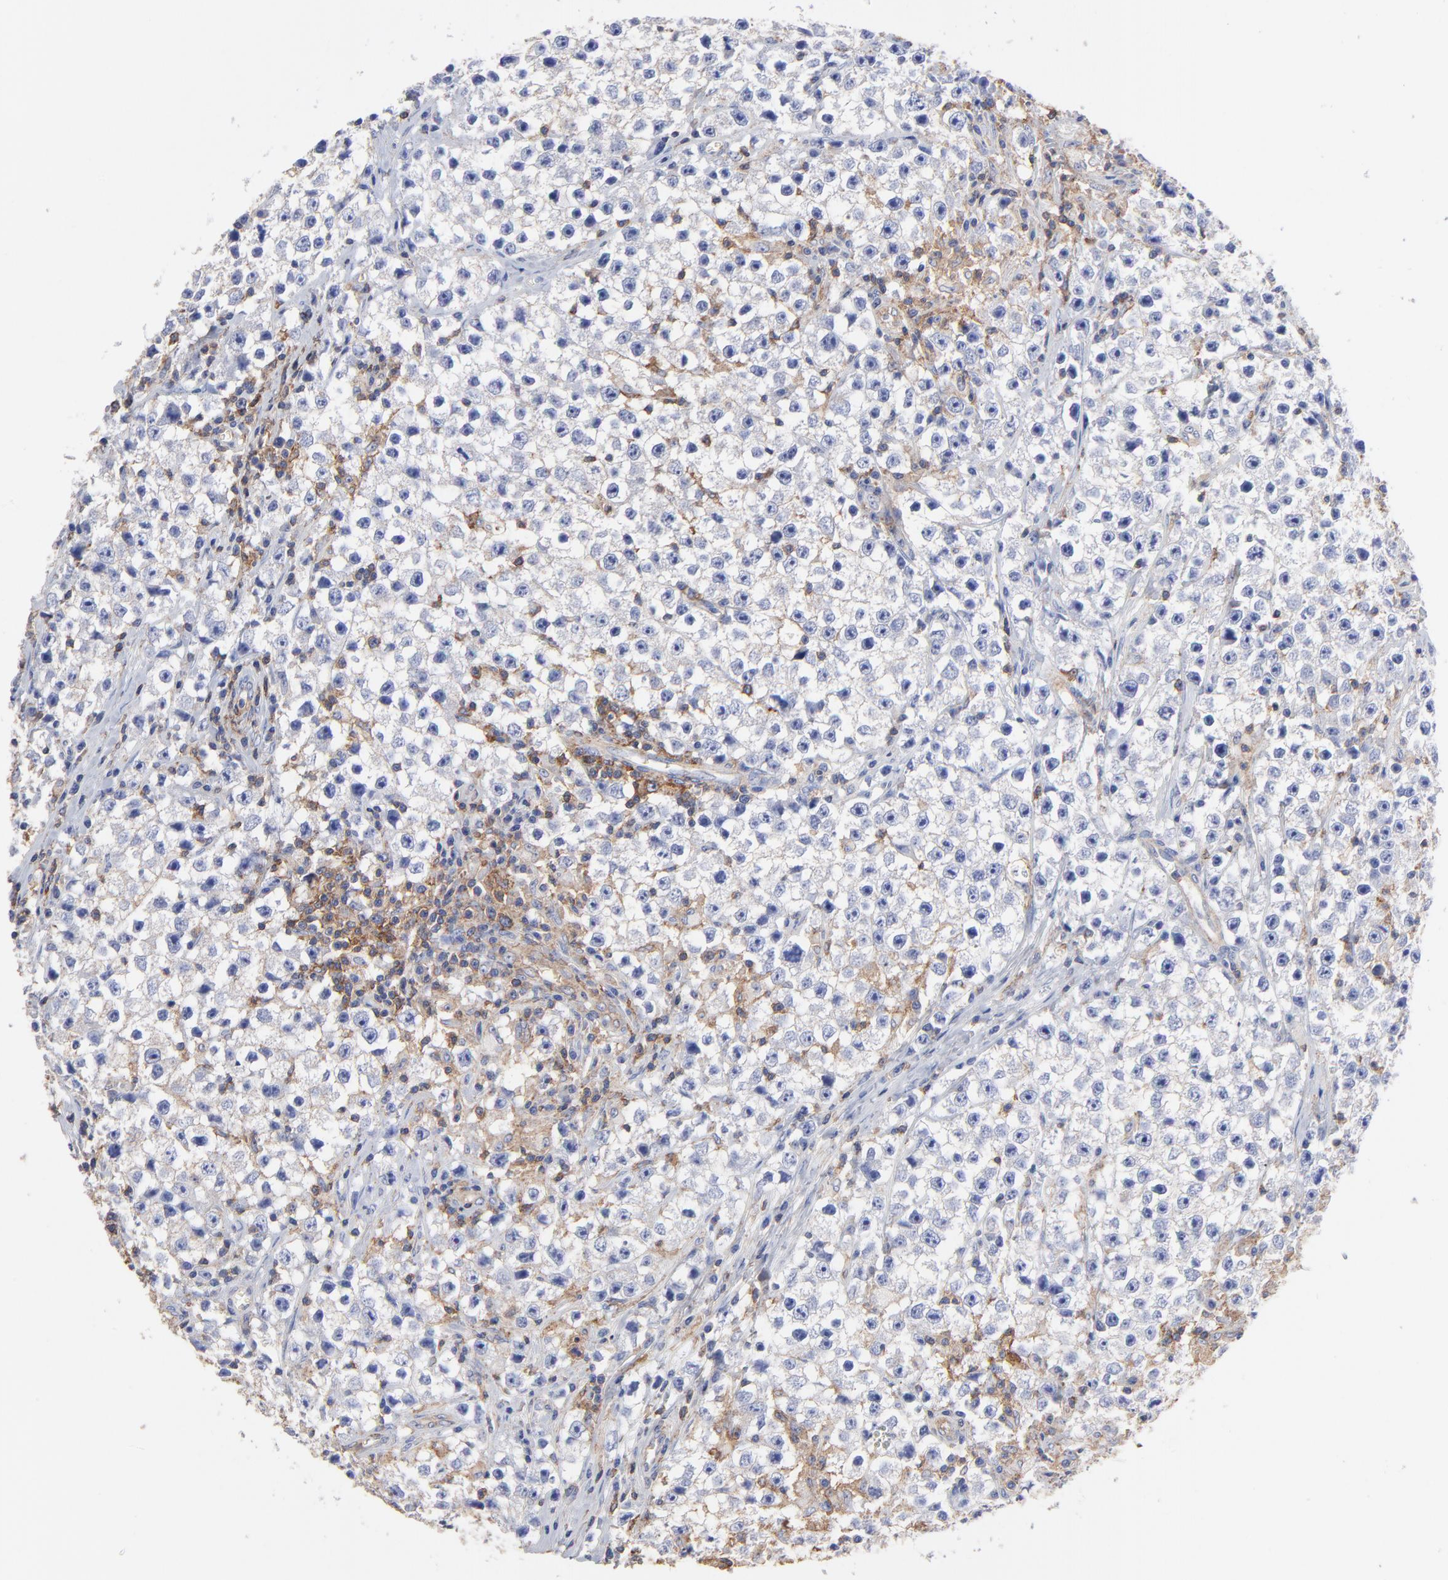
{"staining": {"intensity": "weak", "quantity": "<25%", "location": "cytoplasmic/membranous"}, "tissue": "testis cancer", "cell_type": "Tumor cells", "image_type": "cancer", "snomed": [{"axis": "morphology", "description": "Seminoma, NOS"}, {"axis": "topography", "description": "Testis"}], "caption": "A micrograph of human testis cancer (seminoma) is negative for staining in tumor cells.", "gene": "ASL", "patient": {"sex": "male", "age": 35}}